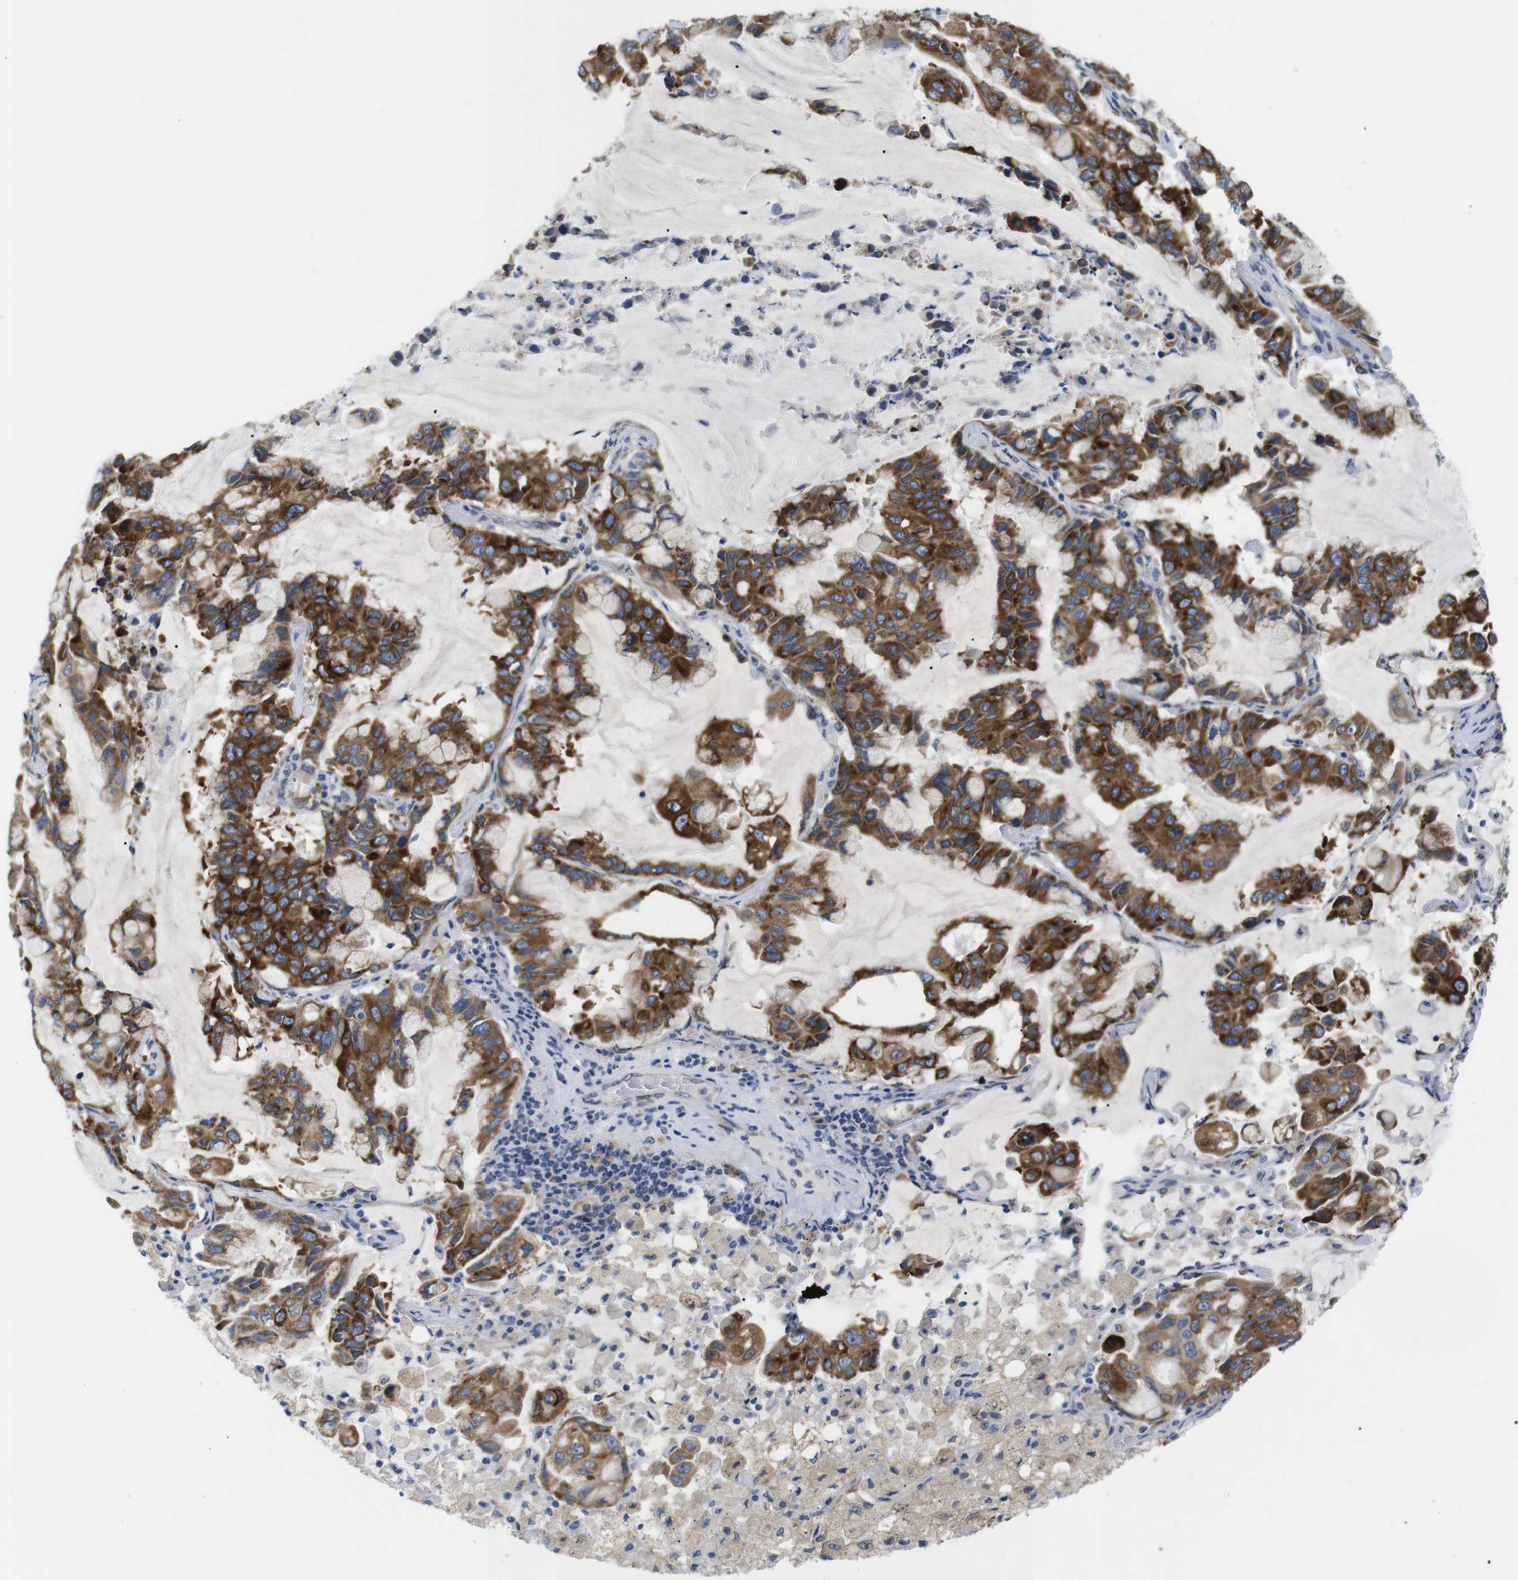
{"staining": {"intensity": "strong", "quantity": ">75%", "location": "cytoplasmic/membranous"}, "tissue": "lung cancer", "cell_type": "Tumor cells", "image_type": "cancer", "snomed": [{"axis": "morphology", "description": "Adenocarcinoma, NOS"}, {"axis": "topography", "description": "Lung"}], "caption": "Immunohistochemical staining of adenocarcinoma (lung) demonstrates high levels of strong cytoplasmic/membranous positivity in approximately >75% of tumor cells.", "gene": "HACD3", "patient": {"sex": "male", "age": 64}}